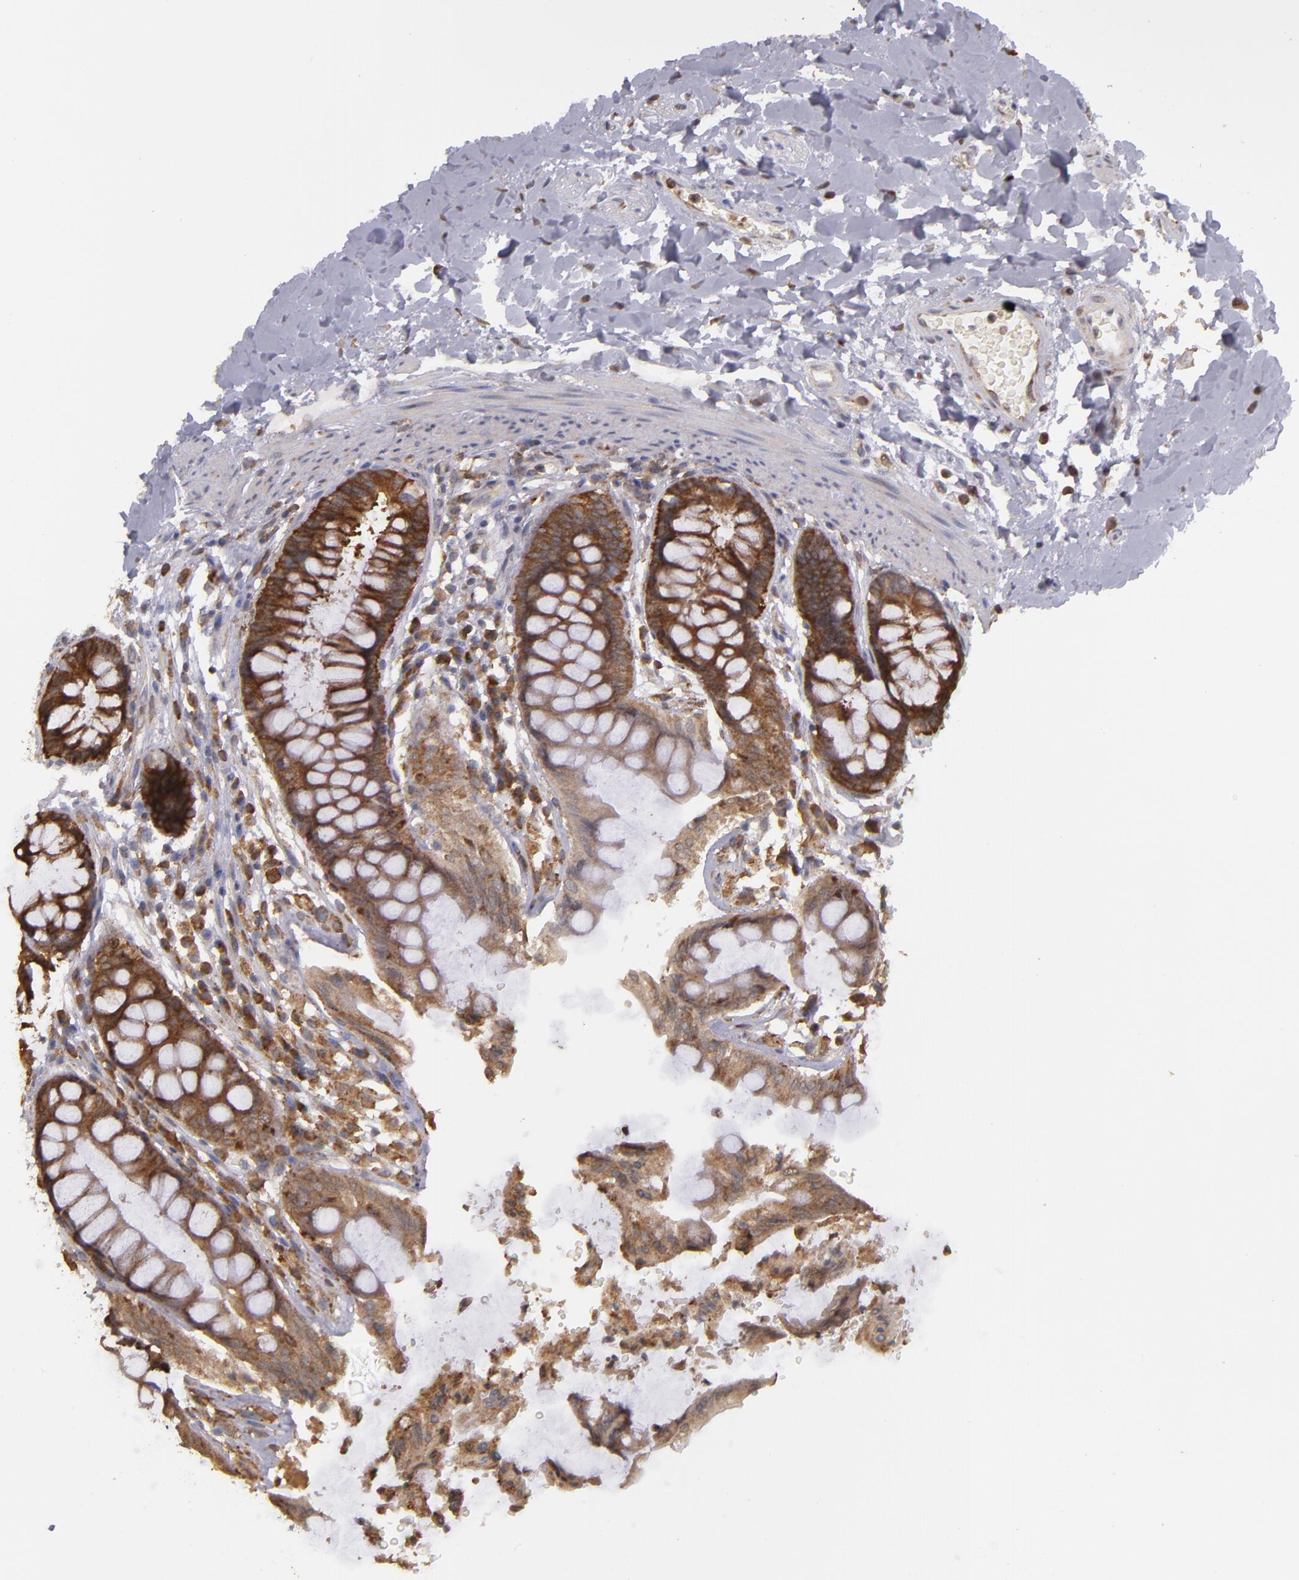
{"staining": {"intensity": "strong", "quantity": ">75%", "location": "cytoplasmic/membranous"}, "tissue": "rectum", "cell_type": "Glandular cells", "image_type": "normal", "snomed": [{"axis": "morphology", "description": "Normal tissue, NOS"}, {"axis": "topography", "description": "Rectum"}], "caption": "Protein expression analysis of normal rectum shows strong cytoplasmic/membranous positivity in about >75% of glandular cells.", "gene": "MTHFD1", "patient": {"sex": "female", "age": 46}}